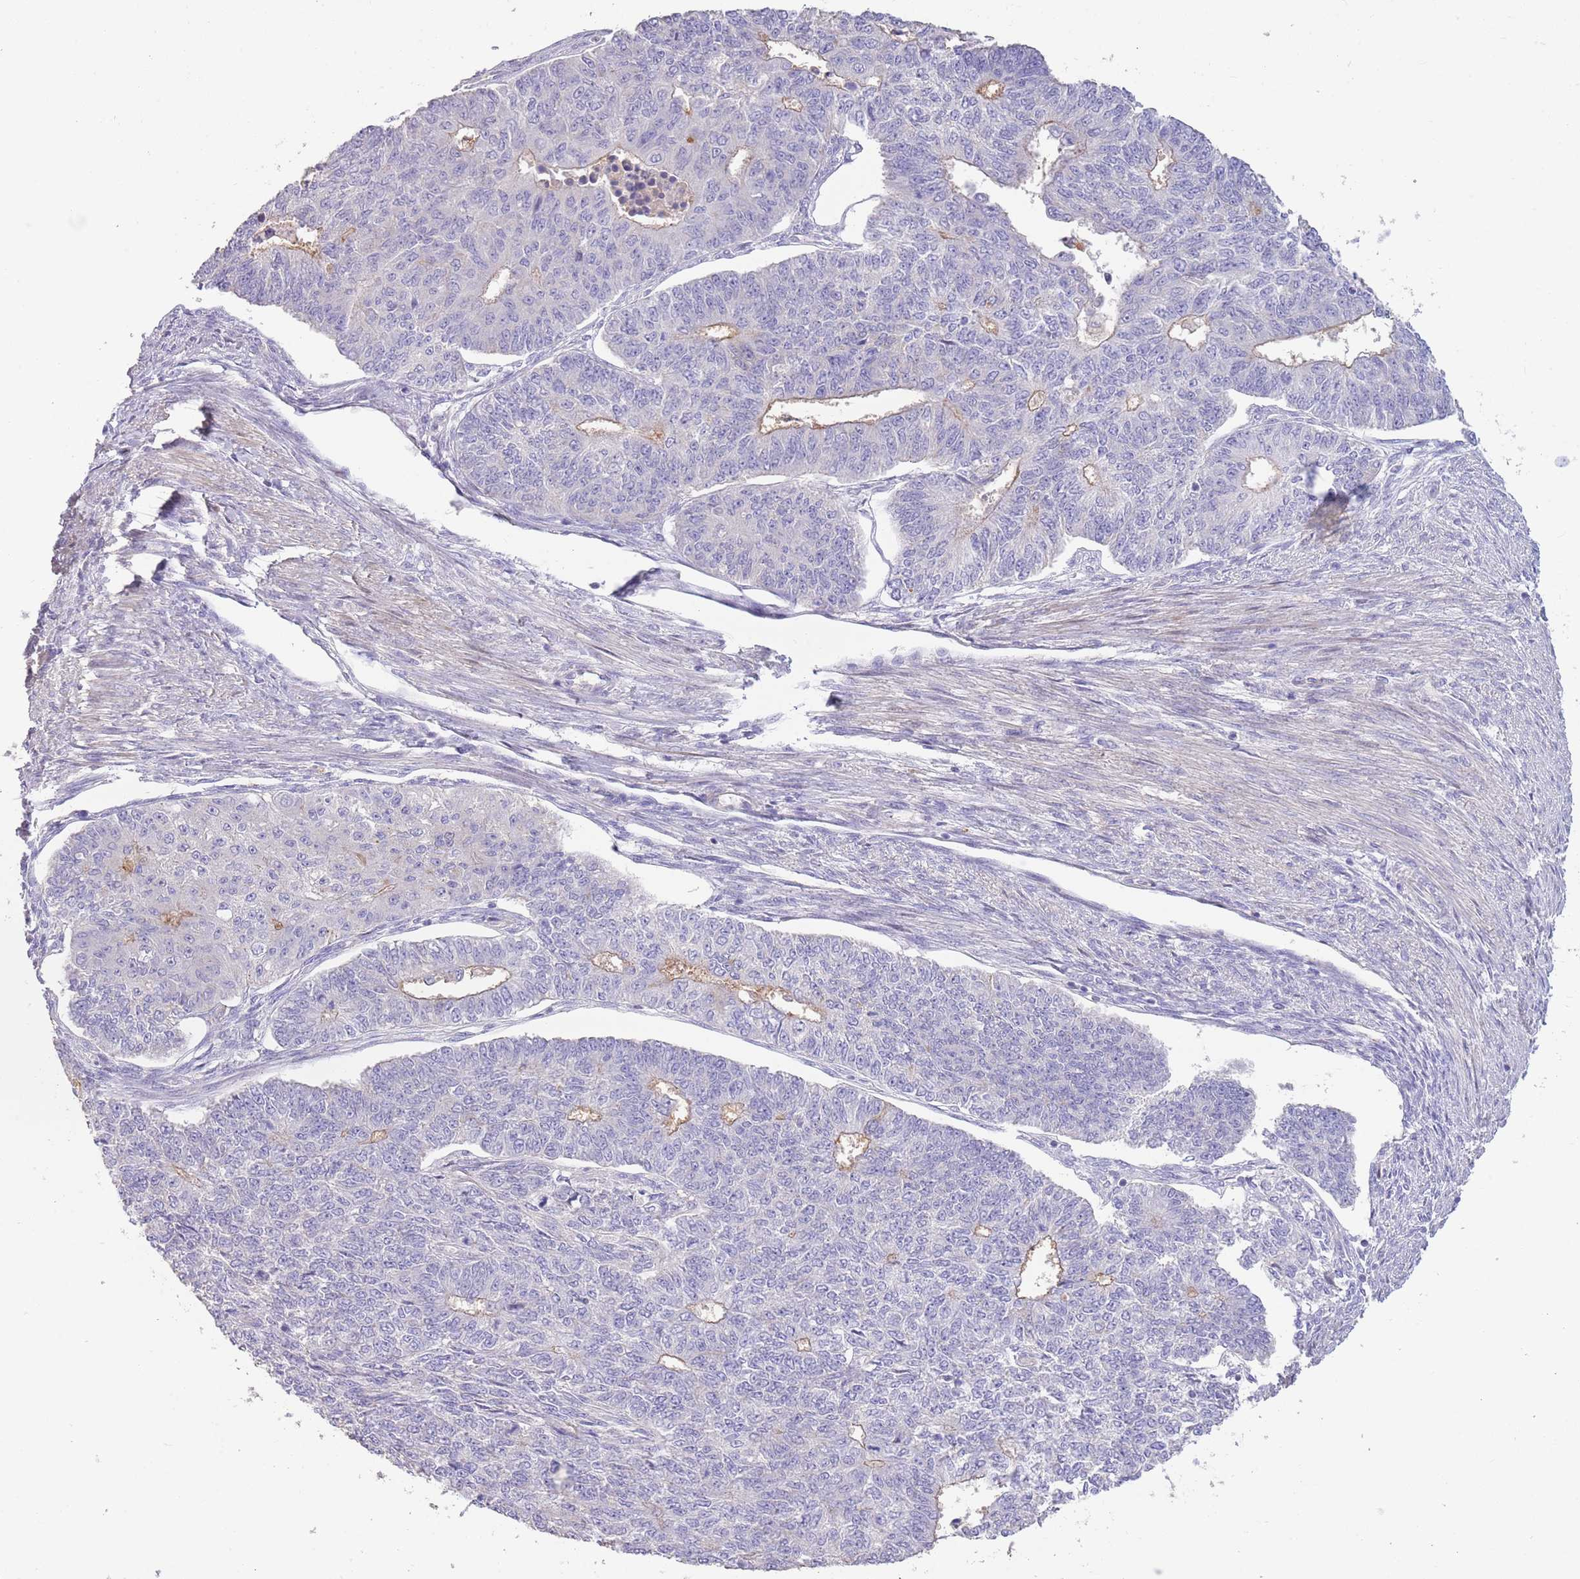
{"staining": {"intensity": "negative", "quantity": "none", "location": "none"}, "tissue": "endometrial cancer", "cell_type": "Tumor cells", "image_type": "cancer", "snomed": [{"axis": "morphology", "description": "Adenocarcinoma, NOS"}, {"axis": "topography", "description": "Endometrium"}], "caption": "An immunohistochemistry (IHC) photomicrograph of adenocarcinoma (endometrial) is shown. There is no staining in tumor cells of adenocarcinoma (endometrial).", "gene": "SFTPA1", "patient": {"sex": "female", "age": 32}}